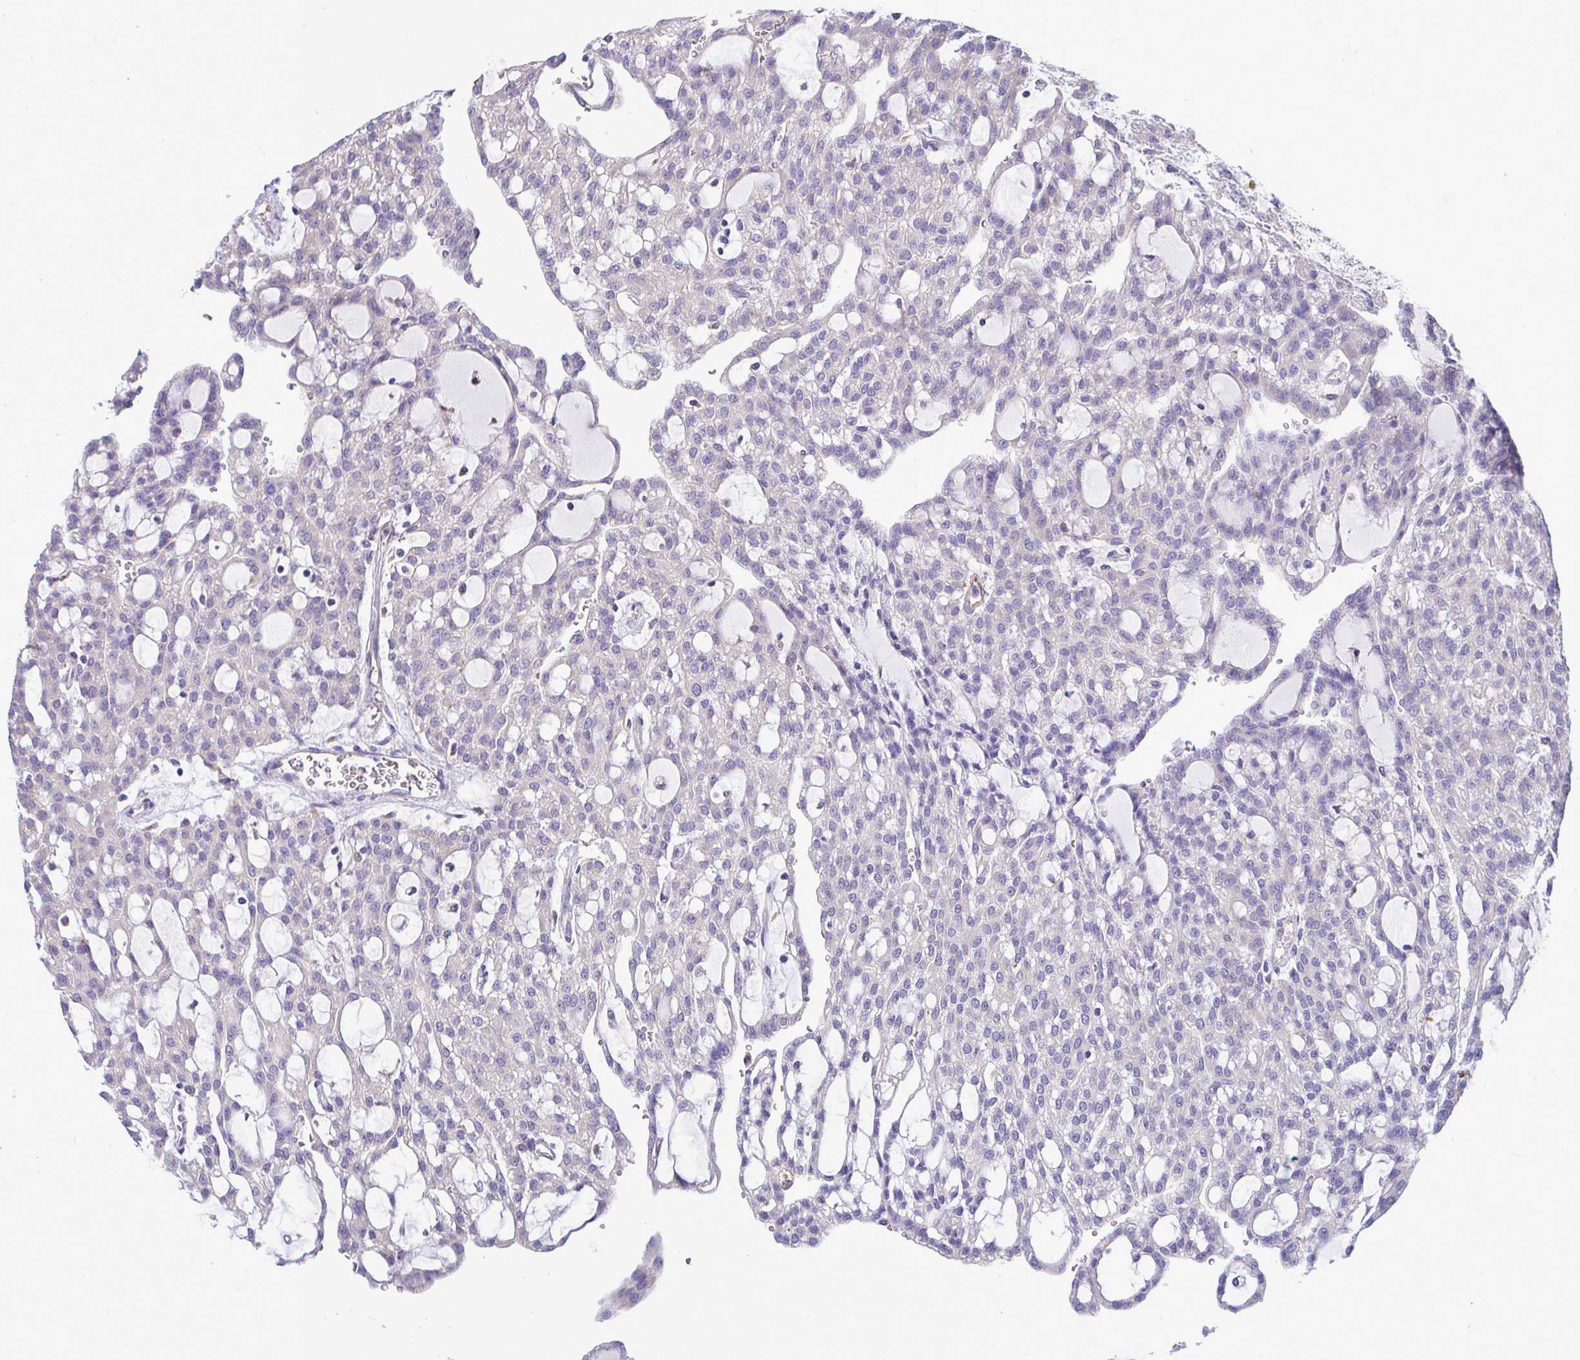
{"staining": {"intensity": "negative", "quantity": "none", "location": "none"}, "tissue": "renal cancer", "cell_type": "Tumor cells", "image_type": "cancer", "snomed": [{"axis": "morphology", "description": "Adenocarcinoma, NOS"}, {"axis": "topography", "description": "Kidney"}], "caption": "Immunohistochemistry (IHC) photomicrograph of neoplastic tissue: adenocarcinoma (renal) stained with DAB (3,3'-diaminobenzidine) exhibits no significant protein expression in tumor cells.", "gene": "PIGK", "patient": {"sex": "male", "age": 63}}